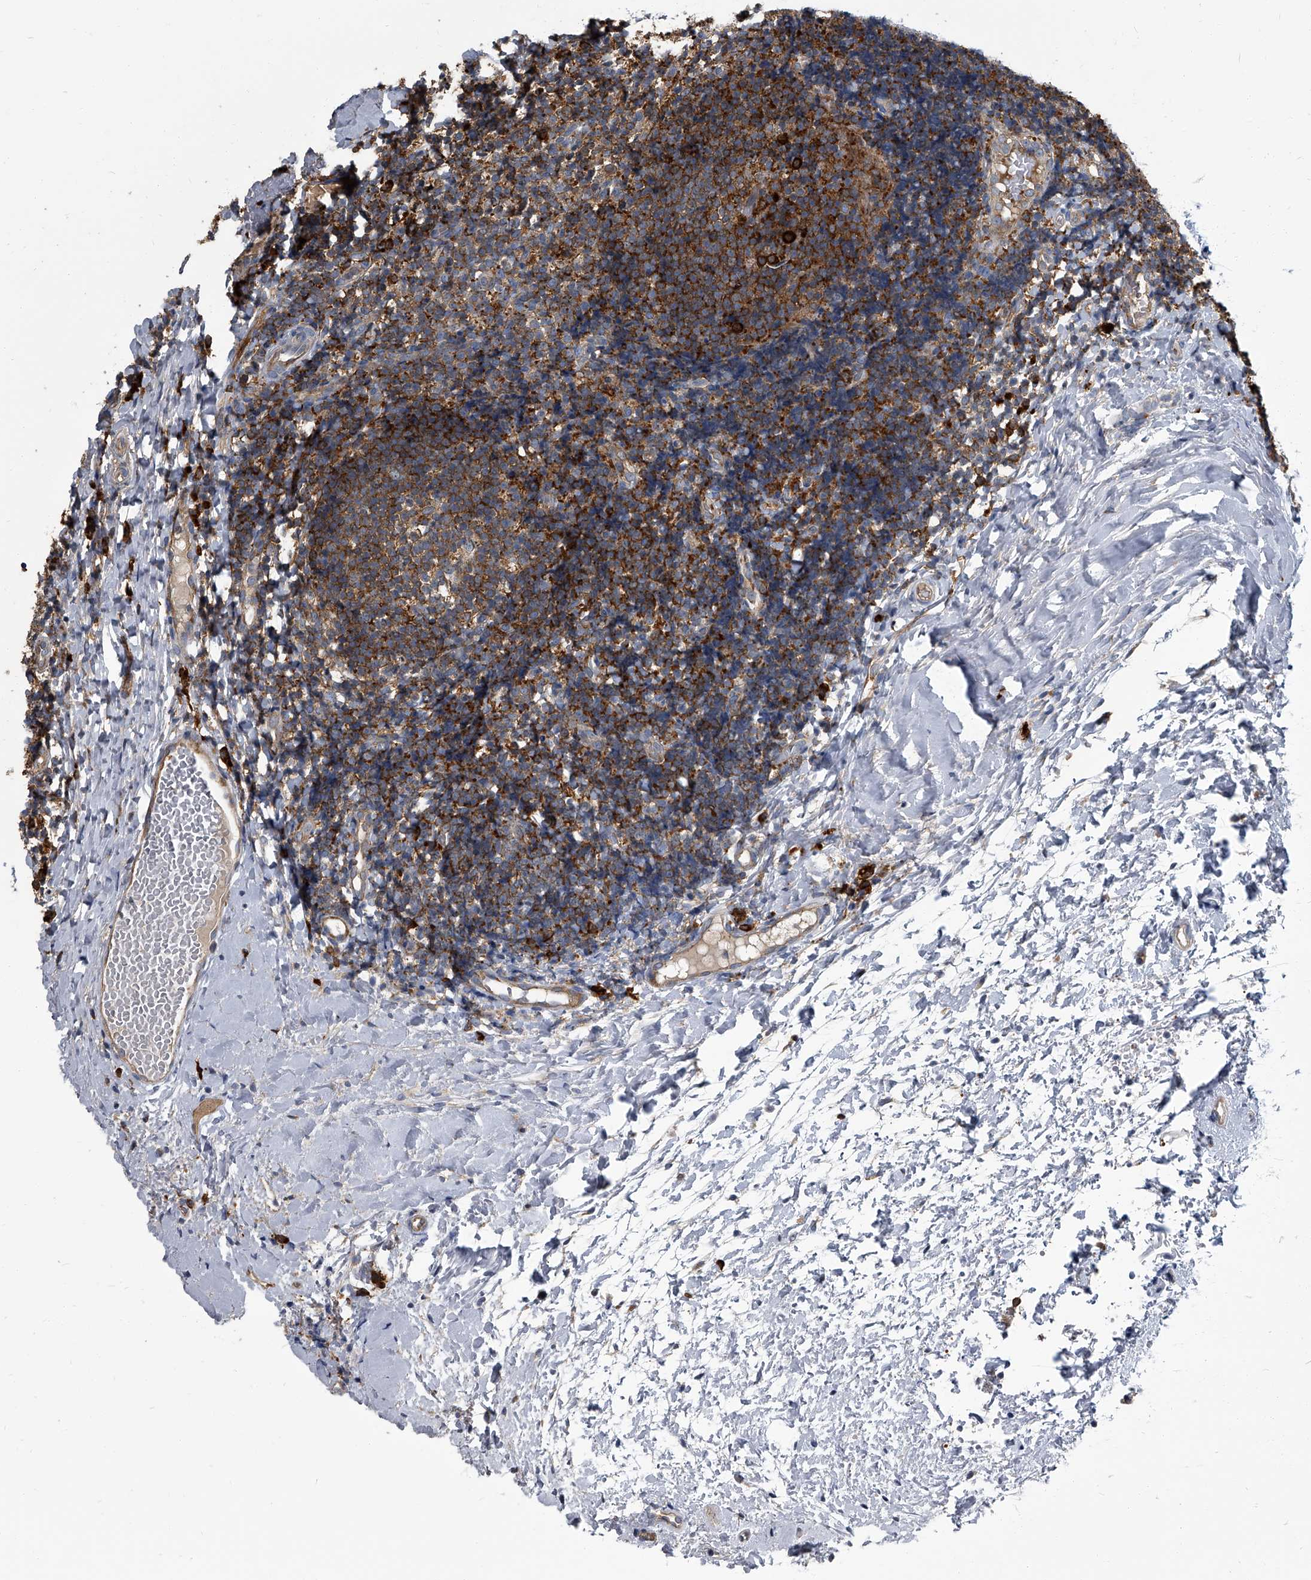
{"staining": {"intensity": "strong", "quantity": ">75%", "location": "cytoplasmic/membranous"}, "tissue": "tonsil", "cell_type": "Germinal center cells", "image_type": "normal", "snomed": [{"axis": "morphology", "description": "Normal tissue, NOS"}, {"axis": "topography", "description": "Tonsil"}], "caption": "IHC image of unremarkable tonsil: human tonsil stained using immunohistochemistry (IHC) demonstrates high levels of strong protein expression localized specifically in the cytoplasmic/membranous of germinal center cells, appearing as a cytoplasmic/membranous brown color.", "gene": "CDV3", "patient": {"sex": "female", "age": 19}}